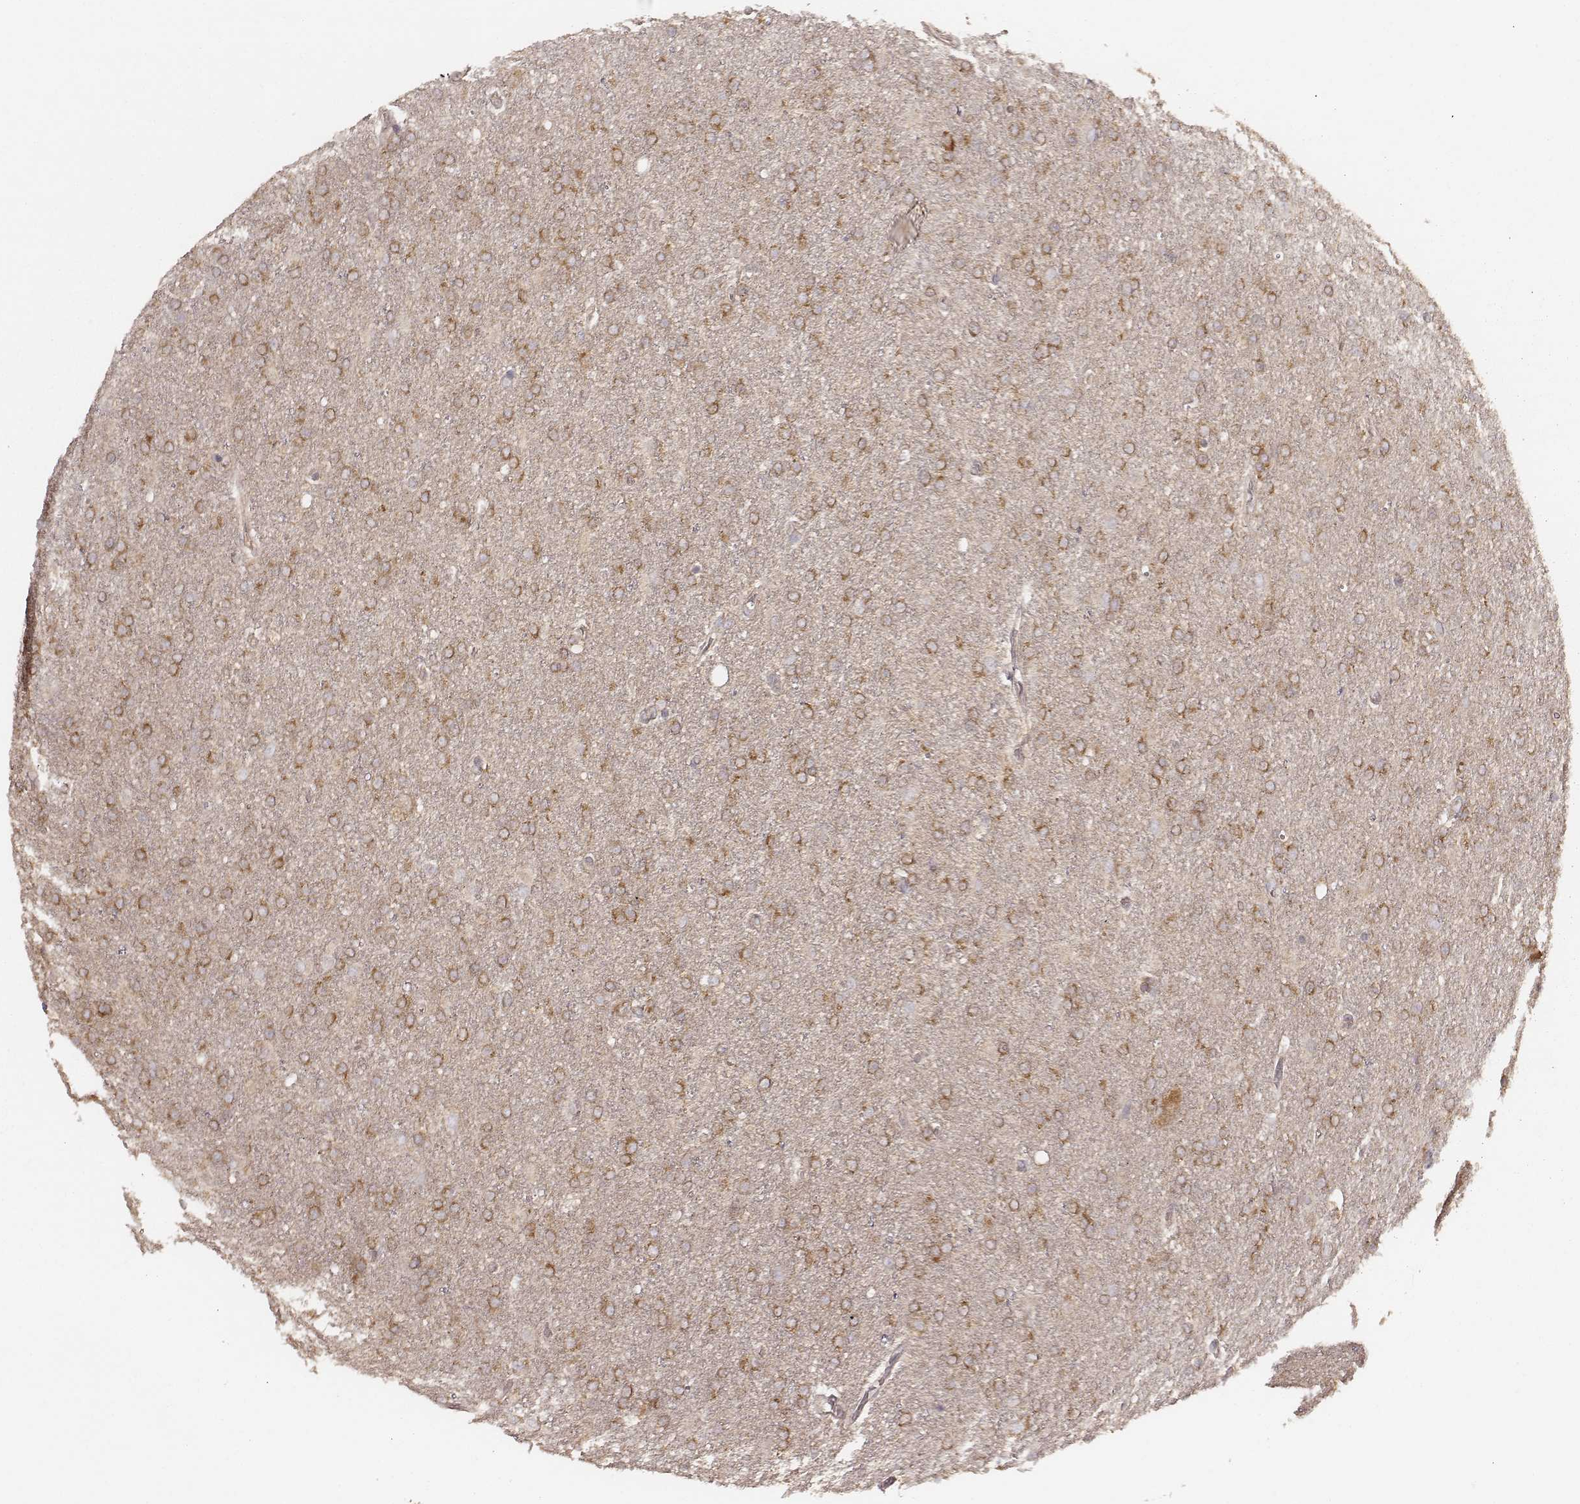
{"staining": {"intensity": "moderate", "quantity": ">75%", "location": "cytoplasmic/membranous"}, "tissue": "glioma", "cell_type": "Tumor cells", "image_type": "cancer", "snomed": [{"axis": "morphology", "description": "Glioma, malignant, High grade"}, {"axis": "topography", "description": "Cerebral cortex"}], "caption": "Immunohistochemistry (IHC) of high-grade glioma (malignant) demonstrates medium levels of moderate cytoplasmic/membranous staining in about >75% of tumor cells.", "gene": "CARS1", "patient": {"sex": "male", "age": 70}}